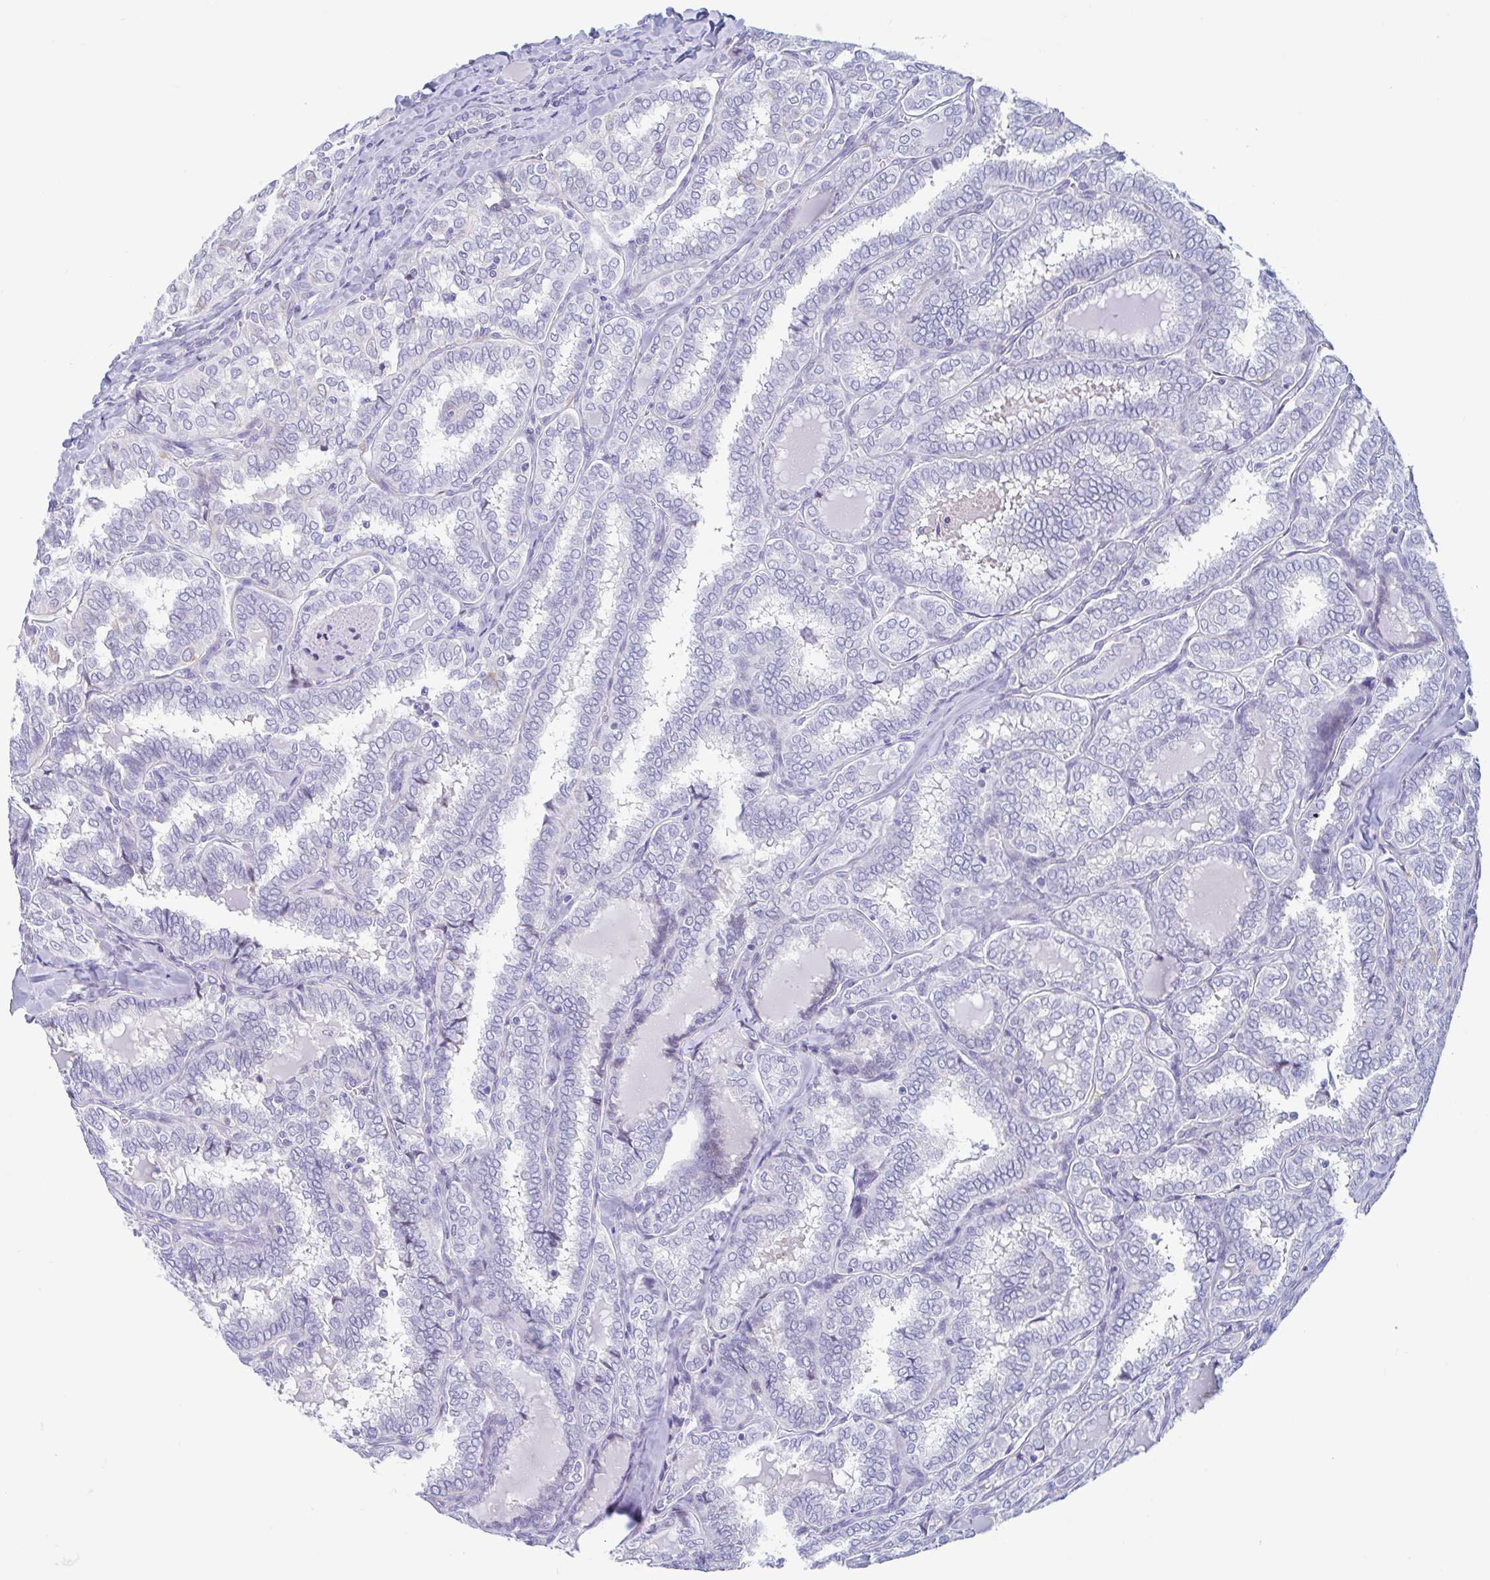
{"staining": {"intensity": "negative", "quantity": "none", "location": "none"}, "tissue": "thyroid cancer", "cell_type": "Tumor cells", "image_type": "cancer", "snomed": [{"axis": "morphology", "description": "Papillary adenocarcinoma, NOS"}, {"axis": "topography", "description": "Thyroid gland"}], "caption": "Immunohistochemical staining of papillary adenocarcinoma (thyroid) displays no significant staining in tumor cells.", "gene": "OR6N2", "patient": {"sex": "female", "age": 30}}